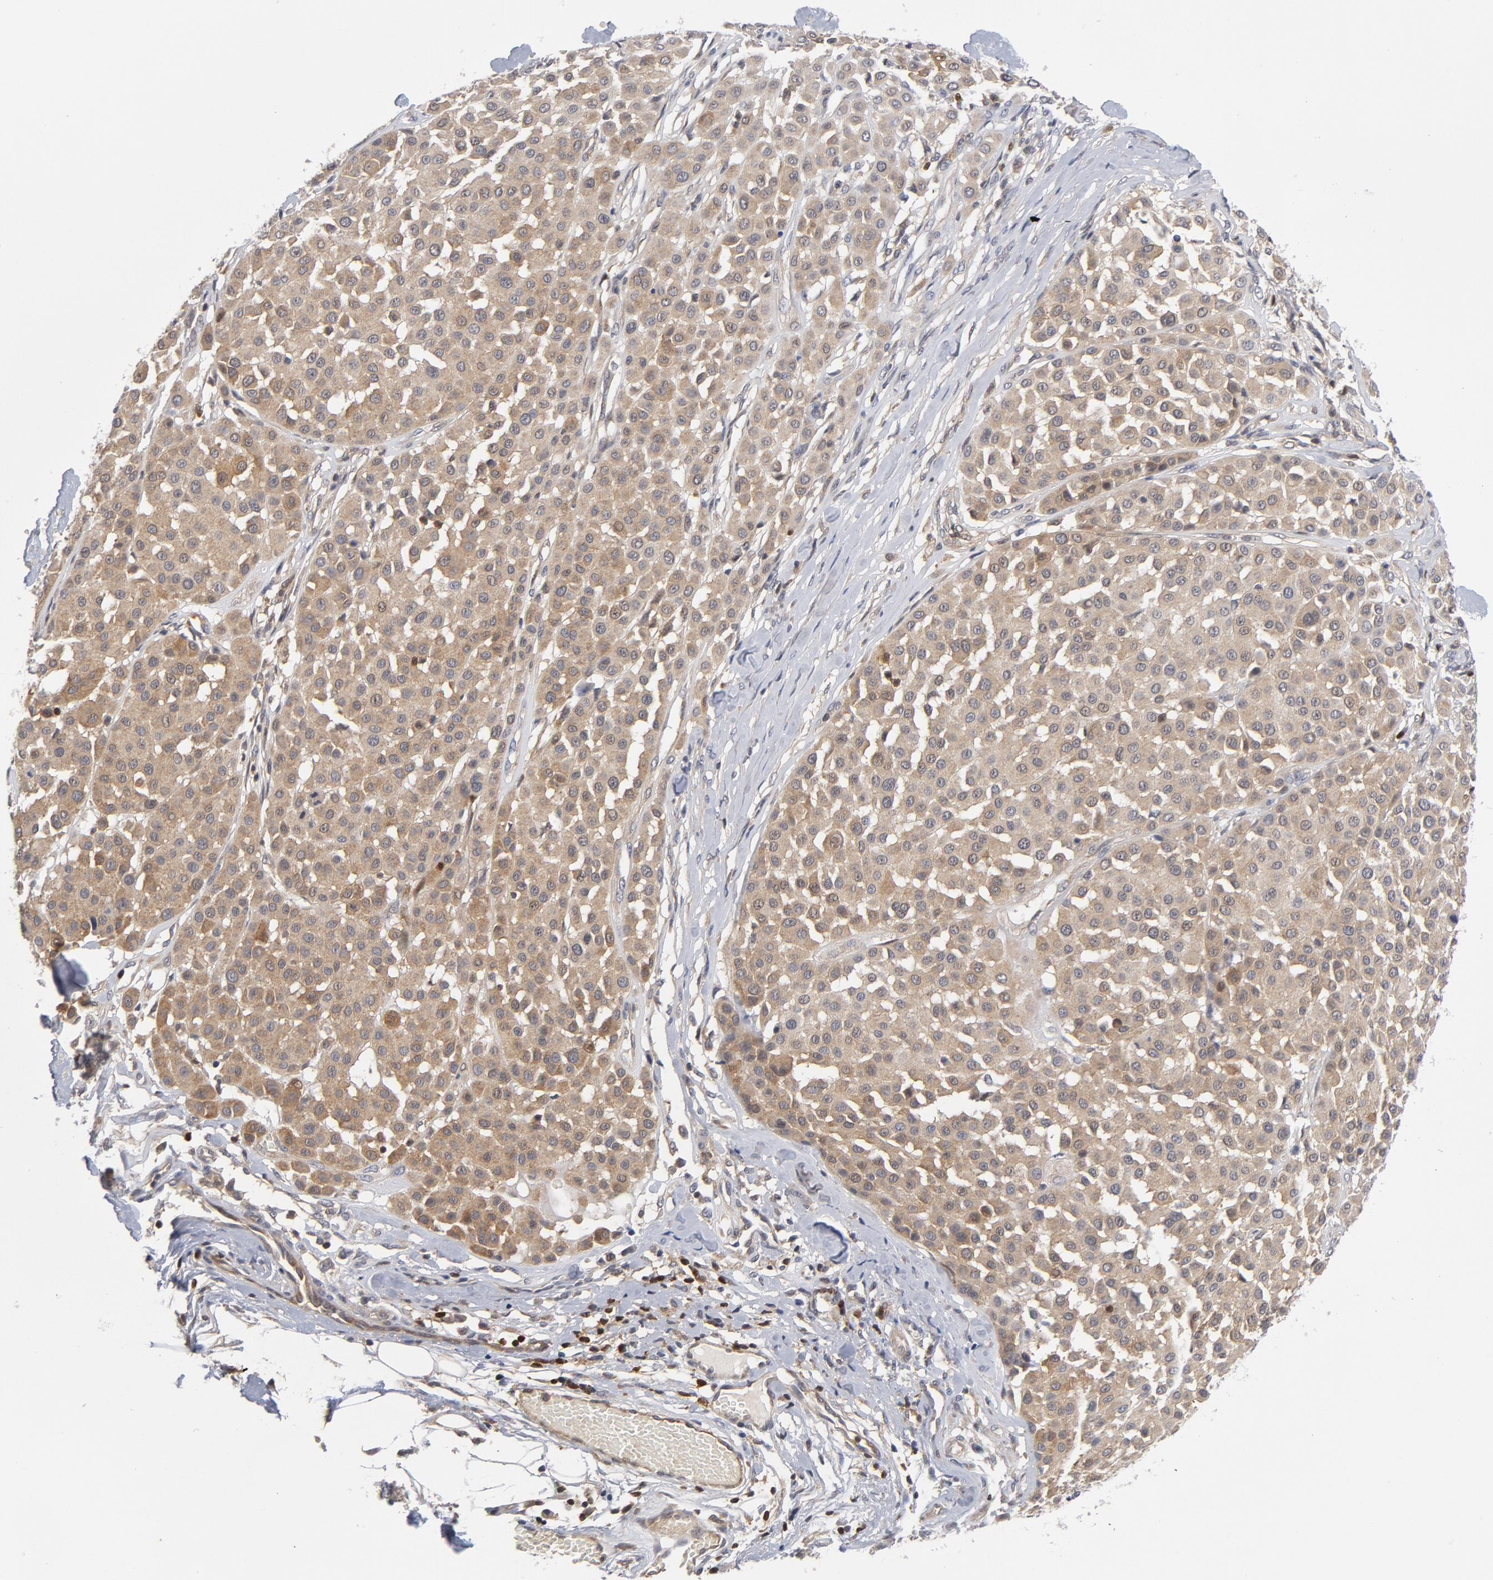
{"staining": {"intensity": "weak", "quantity": ">75%", "location": "cytoplasmic/membranous"}, "tissue": "melanoma", "cell_type": "Tumor cells", "image_type": "cancer", "snomed": [{"axis": "morphology", "description": "Malignant melanoma, Metastatic site"}, {"axis": "topography", "description": "Soft tissue"}], "caption": "Protein staining of melanoma tissue shows weak cytoplasmic/membranous staining in approximately >75% of tumor cells.", "gene": "TRADD", "patient": {"sex": "male", "age": 41}}